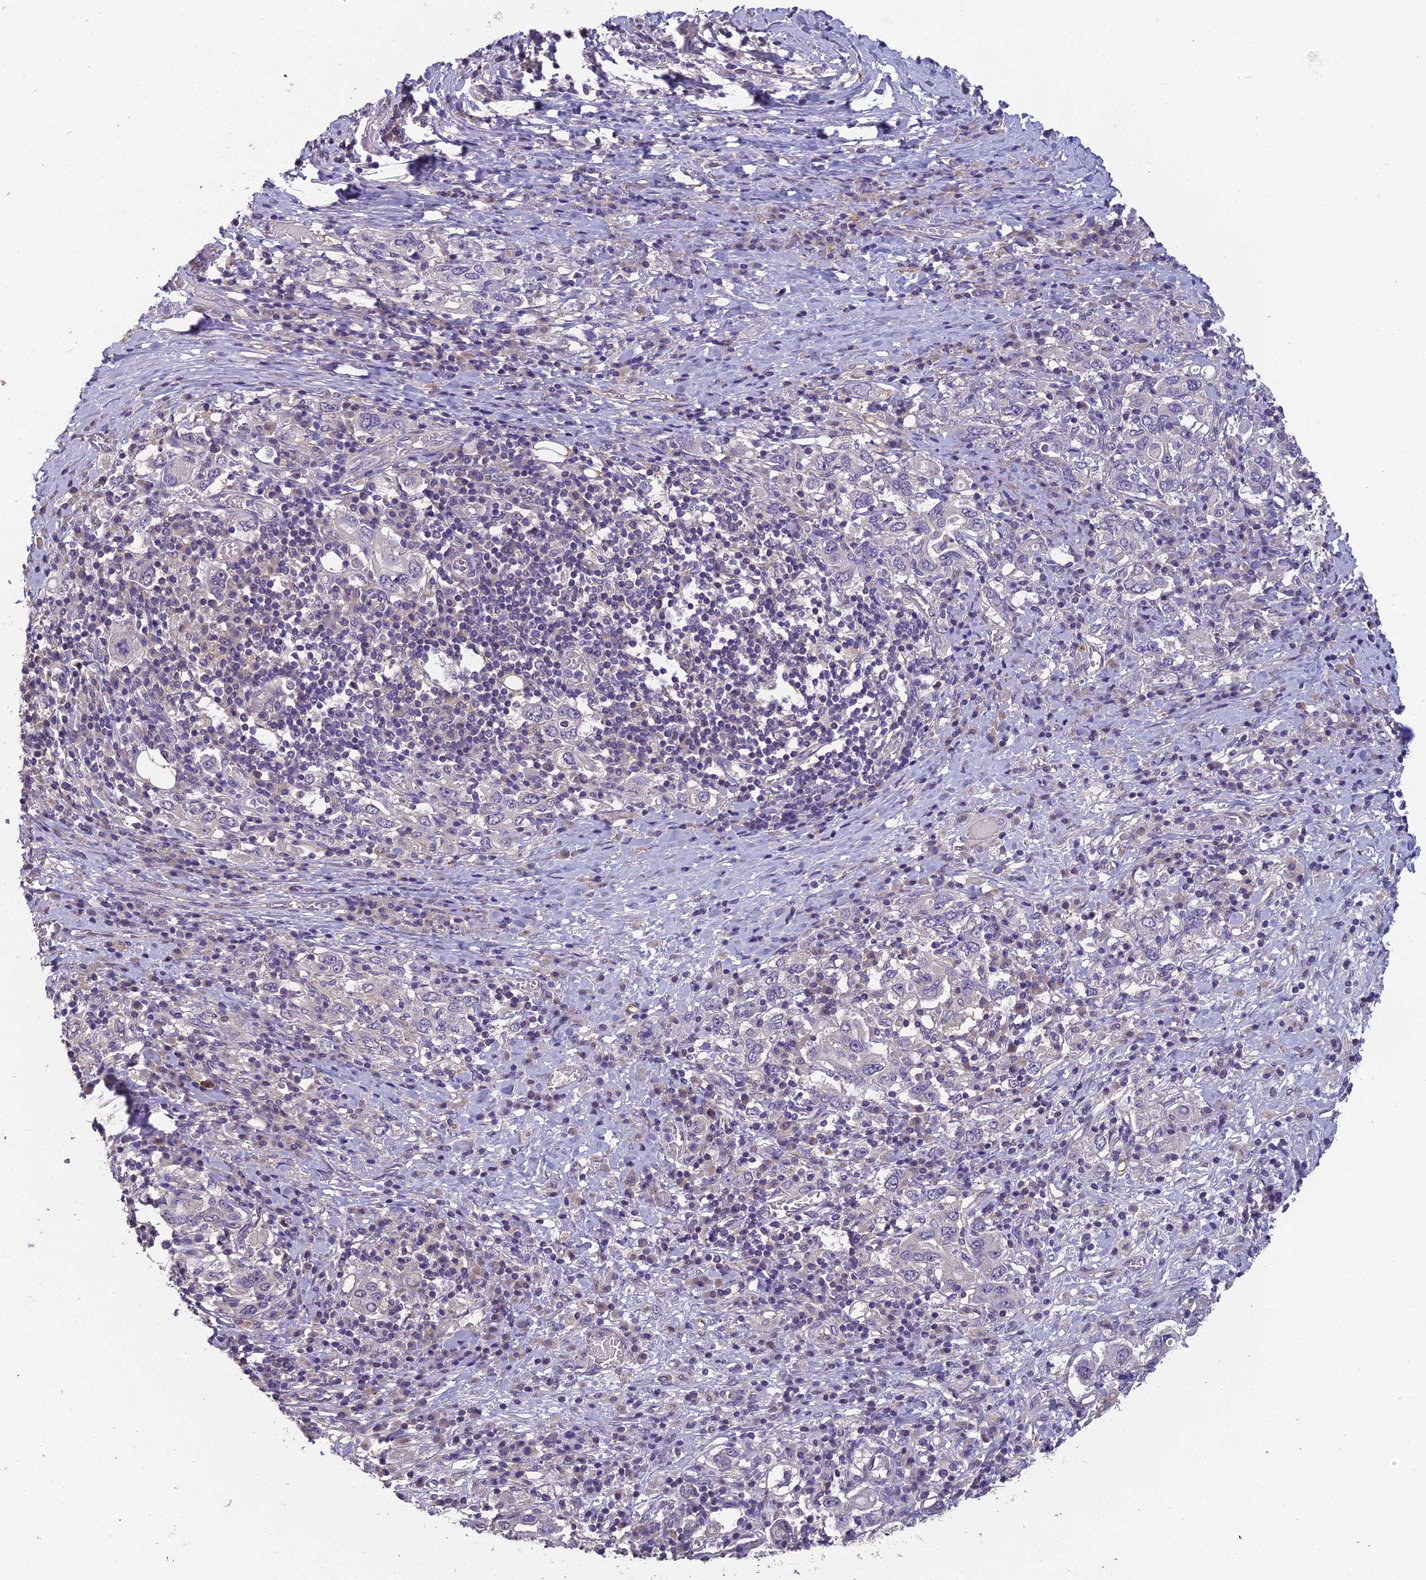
{"staining": {"intensity": "negative", "quantity": "none", "location": "none"}, "tissue": "stomach cancer", "cell_type": "Tumor cells", "image_type": "cancer", "snomed": [{"axis": "morphology", "description": "Adenocarcinoma, NOS"}, {"axis": "topography", "description": "Stomach, upper"}, {"axis": "topography", "description": "Stomach"}], "caption": "The micrograph reveals no significant expression in tumor cells of stomach cancer. (Stains: DAB immunohistochemistry (IHC) with hematoxylin counter stain, Microscopy: brightfield microscopy at high magnification).", "gene": "CEACAM16", "patient": {"sex": "male", "age": 62}}